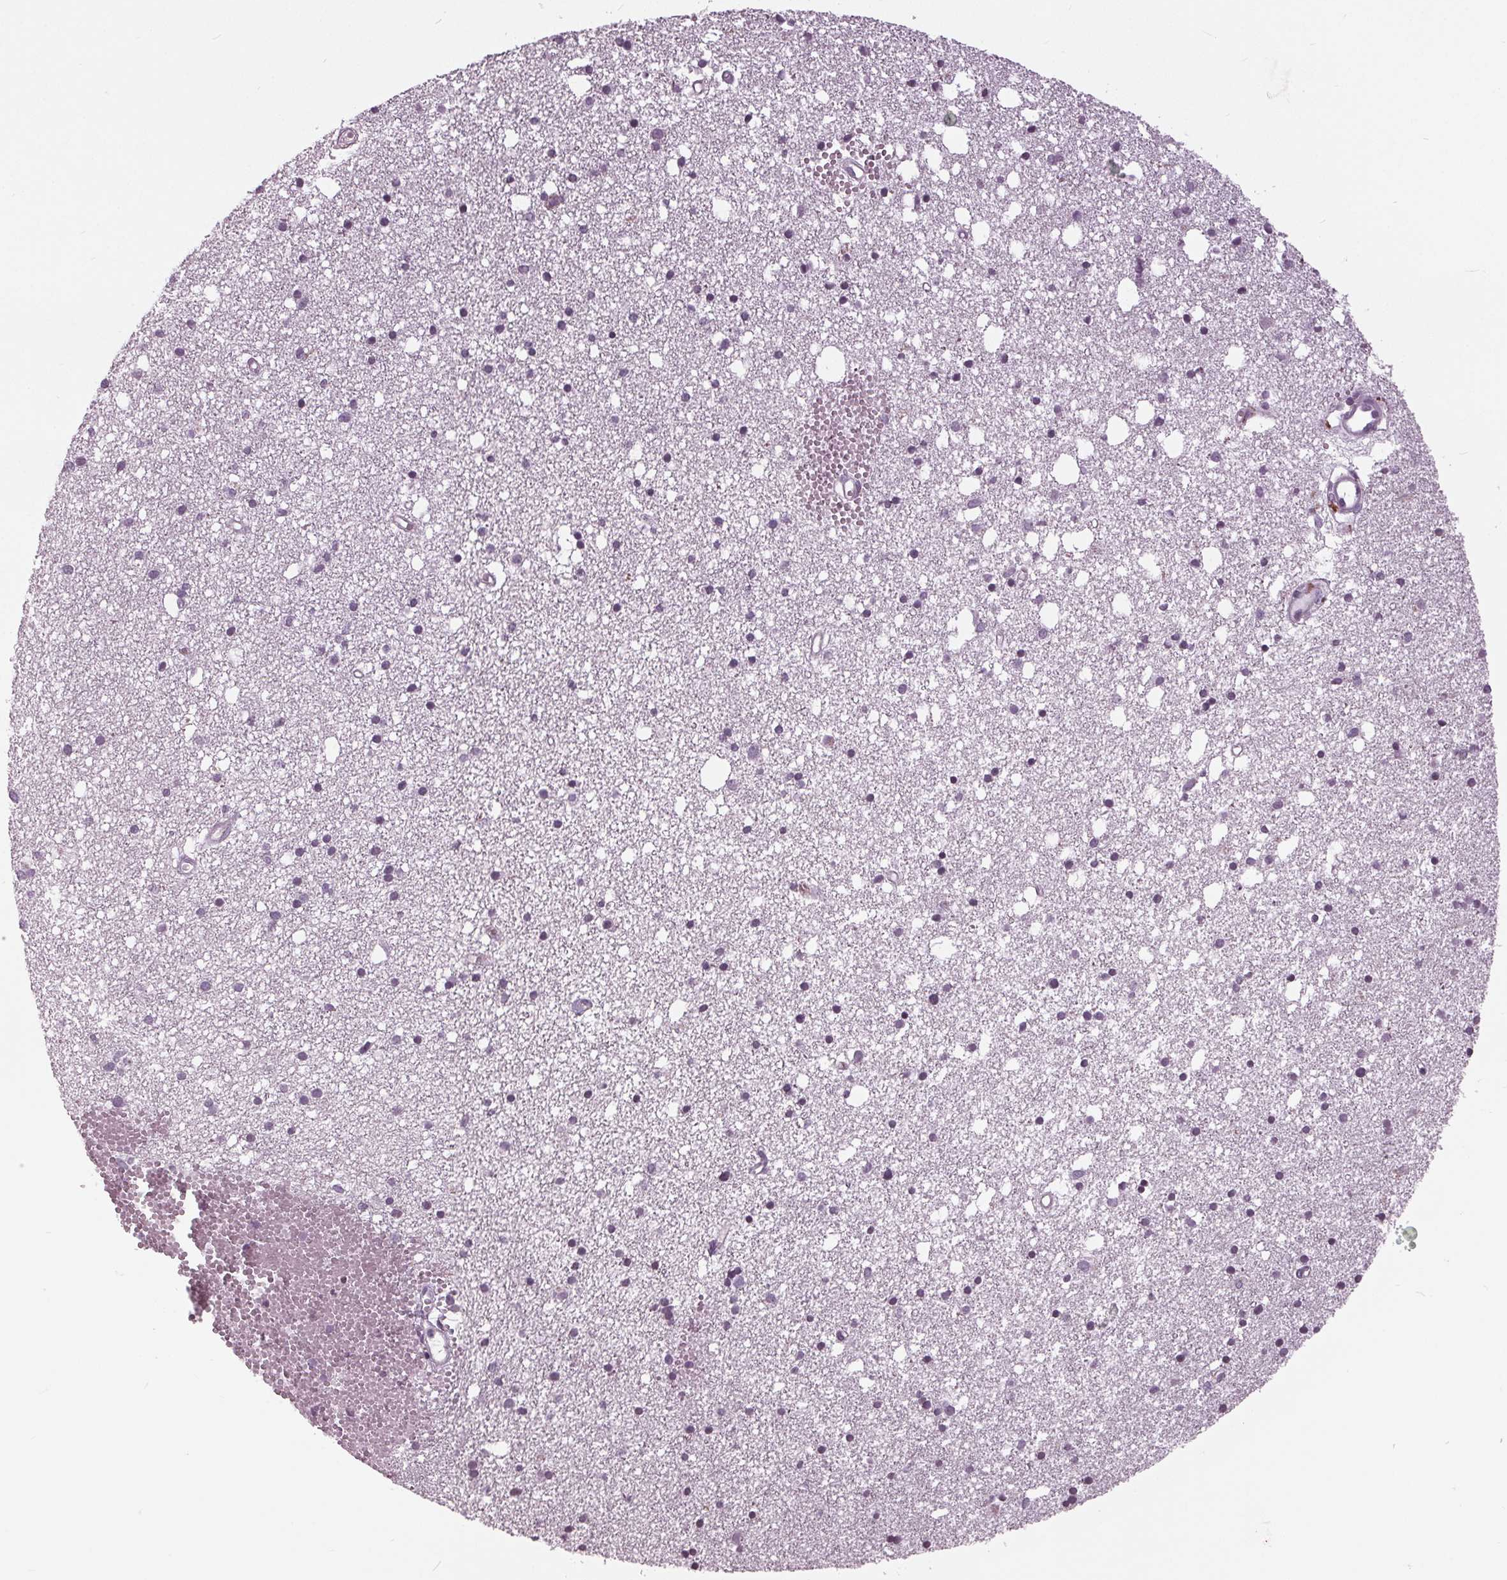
{"staining": {"intensity": "negative", "quantity": "none", "location": "none"}, "tissue": "cerebral cortex", "cell_type": "Endothelial cells", "image_type": "normal", "snomed": [{"axis": "morphology", "description": "Normal tissue, NOS"}, {"axis": "morphology", "description": "Glioma, malignant, High grade"}, {"axis": "topography", "description": "Cerebral cortex"}], "caption": "Photomicrograph shows no protein positivity in endothelial cells of benign cerebral cortex.", "gene": "SLC9A4", "patient": {"sex": "male", "age": 71}}